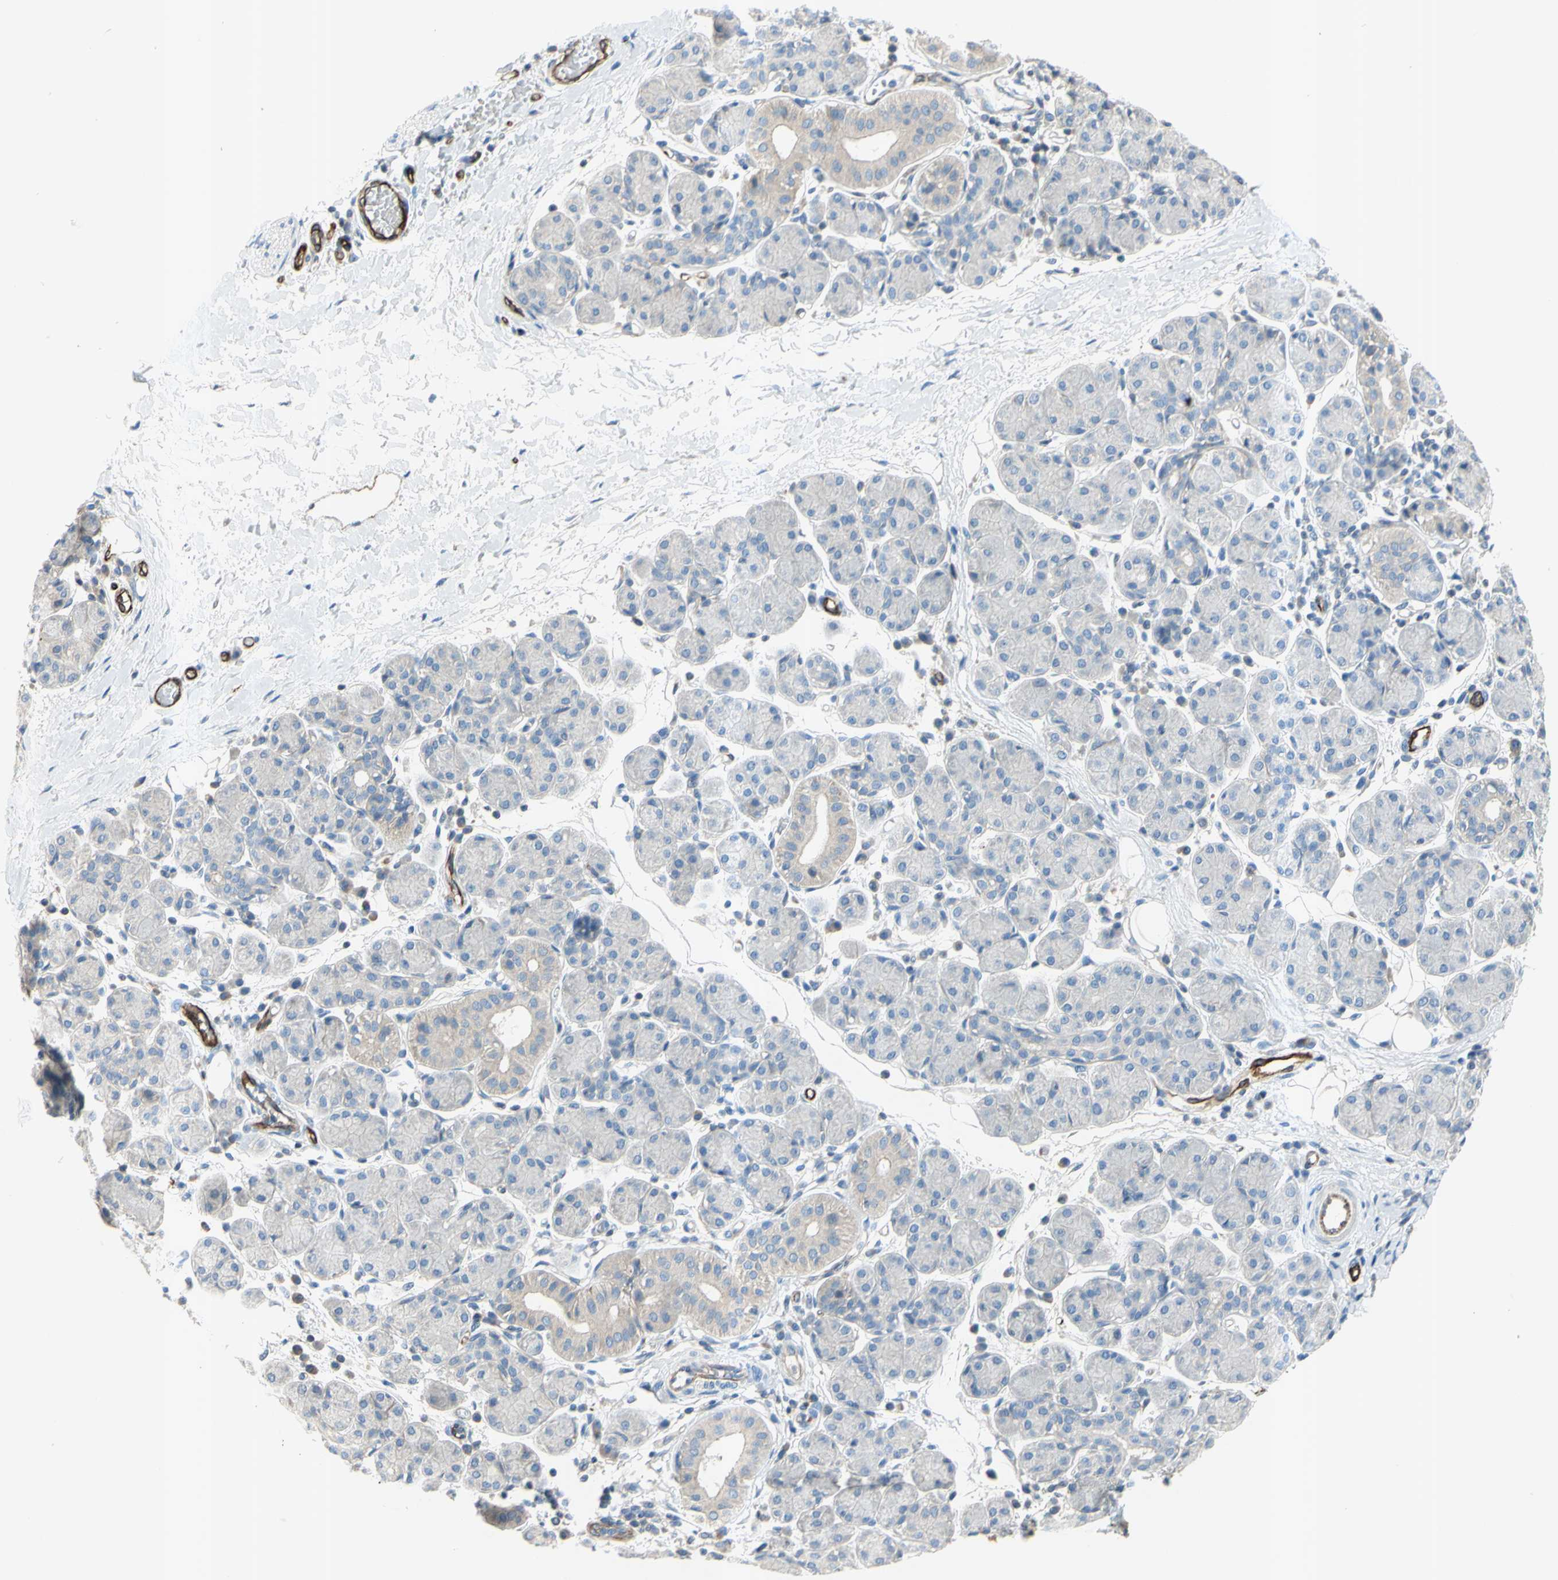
{"staining": {"intensity": "weak", "quantity": "<25%", "location": "cytoplasmic/membranous"}, "tissue": "salivary gland", "cell_type": "Glandular cells", "image_type": "normal", "snomed": [{"axis": "morphology", "description": "Normal tissue, NOS"}, {"axis": "morphology", "description": "Inflammation, NOS"}, {"axis": "topography", "description": "Lymph node"}, {"axis": "topography", "description": "Salivary gland"}], "caption": "IHC photomicrograph of unremarkable human salivary gland stained for a protein (brown), which demonstrates no positivity in glandular cells. (DAB (3,3'-diaminobenzidine) immunohistochemistry, high magnification).", "gene": "PRRG2", "patient": {"sex": "male", "age": 3}}